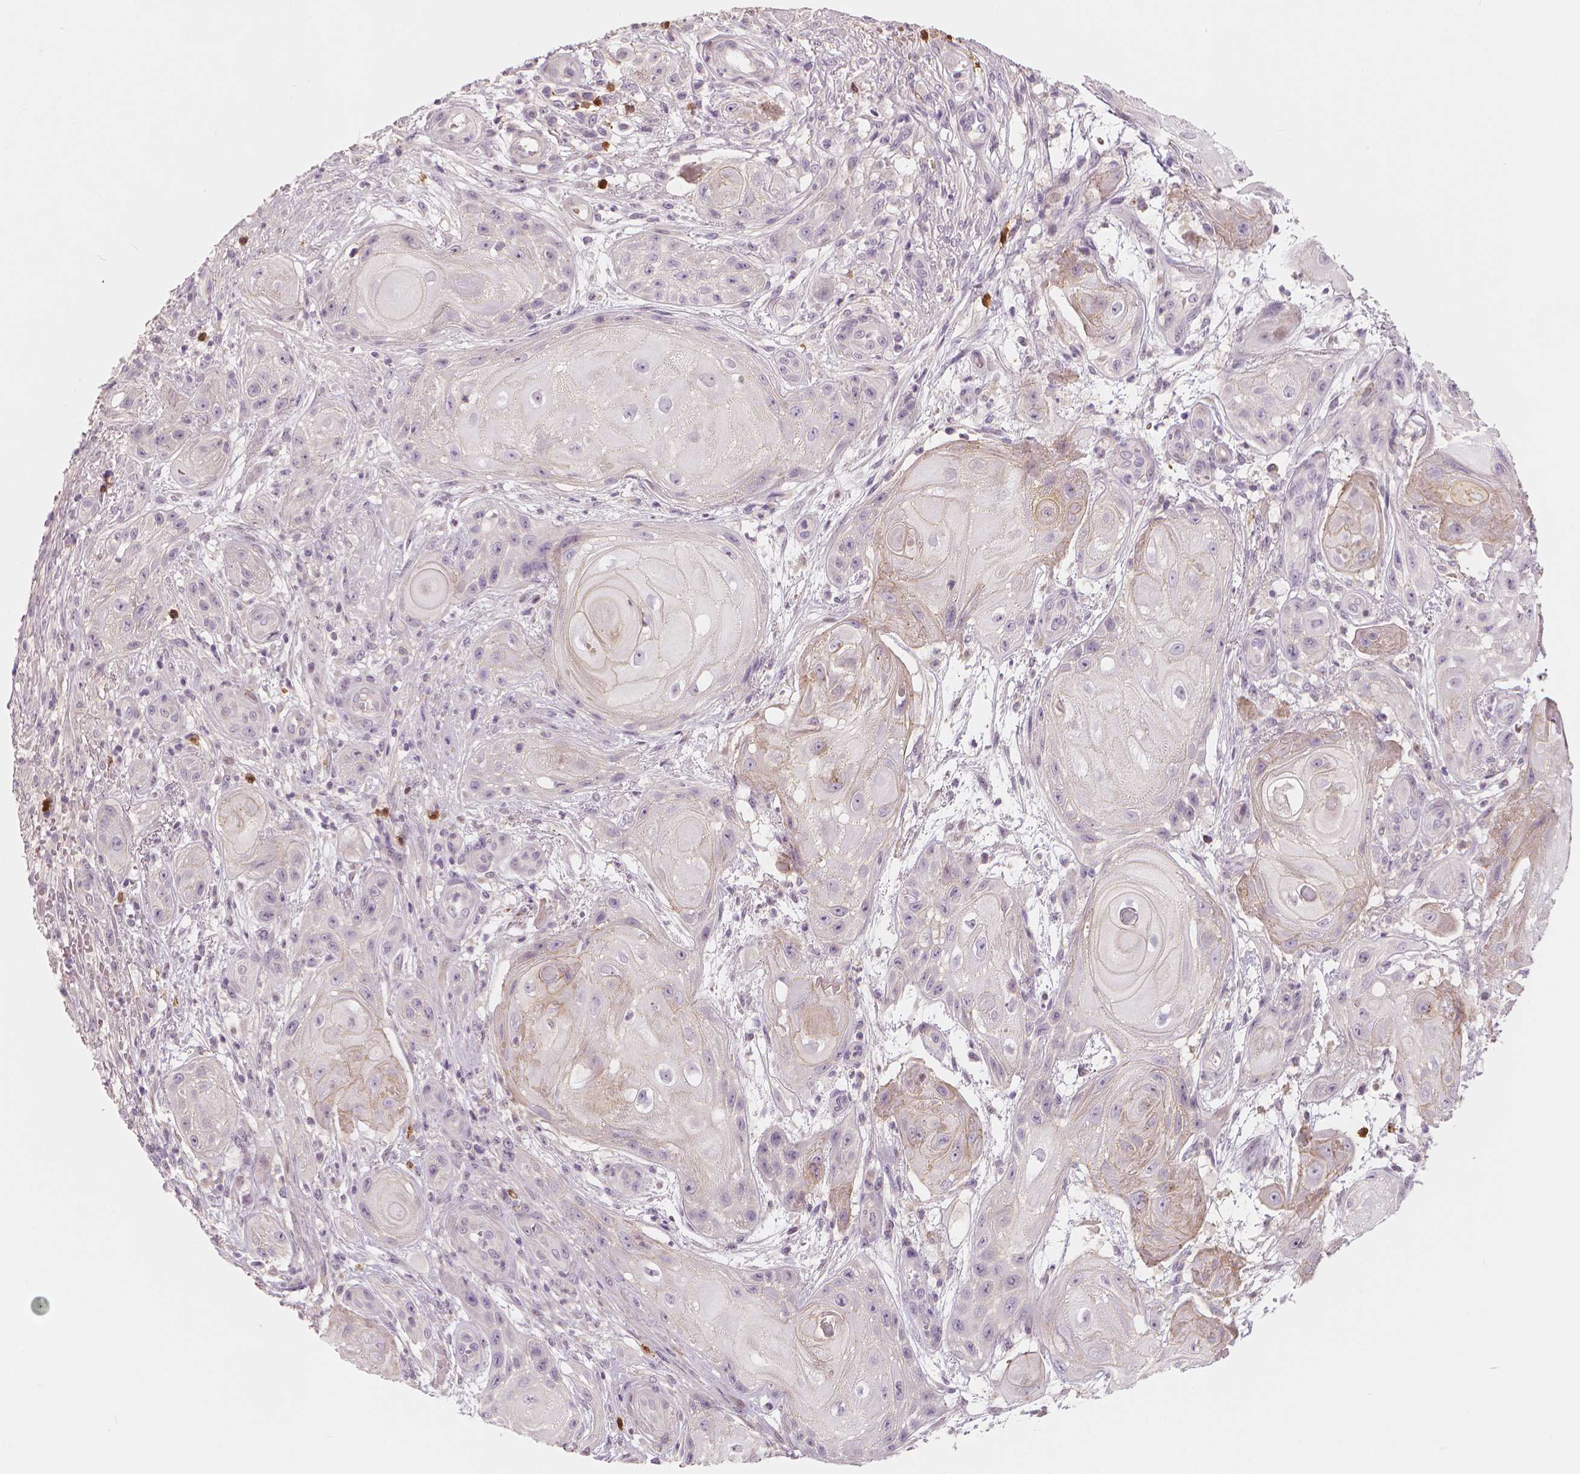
{"staining": {"intensity": "negative", "quantity": "none", "location": "none"}, "tissue": "skin cancer", "cell_type": "Tumor cells", "image_type": "cancer", "snomed": [{"axis": "morphology", "description": "Squamous cell carcinoma, NOS"}, {"axis": "topography", "description": "Skin"}], "caption": "Immunohistochemical staining of human skin cancer (squamous cell carcinoma) exhibits no significant positivity in tumor cells.", "gene": "RNASE7", "patient": {"sex": "male", "age": 62}}